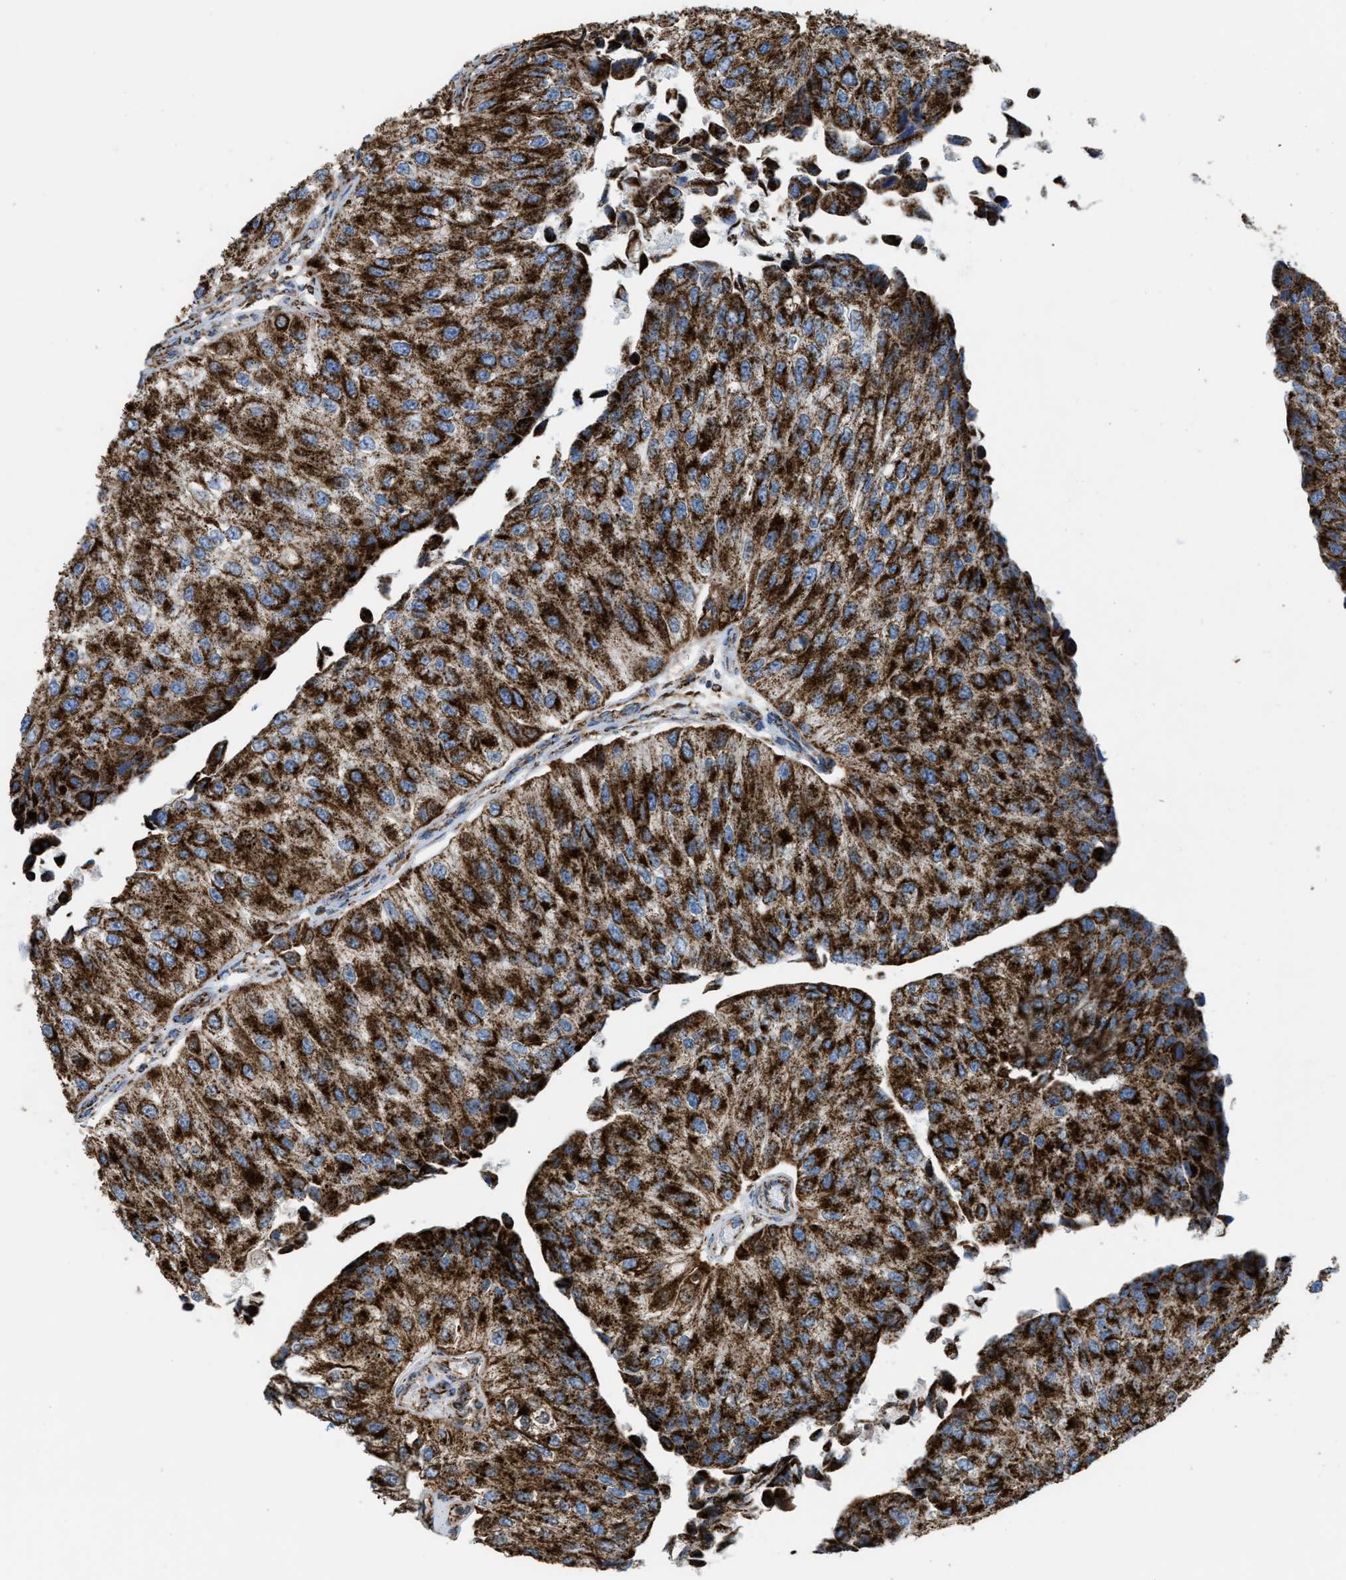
{"staining": {"intensity": "strong", "quantity": ">75%", "location": "cytoplasmic/membranous"}, "tissue": "urothelial cancer", "cell_type": "Tumor cells", "image_type": "cancer", "snomed": [{"axis": "morphology", "description": "Urothelial carcinoma, High grade"}, {"axis": "topography", "description": "Kidney"}, {"axis": "topography", "description": "Urinary bladder"}], "caption": "Urothelial cancer stained with a brown dye displays strong cytoplasmic/membranous positive staining in approximately >75% of tumor cells.", "gene": "ECHS1", "patient": {"sex": "male", "age": 77}}